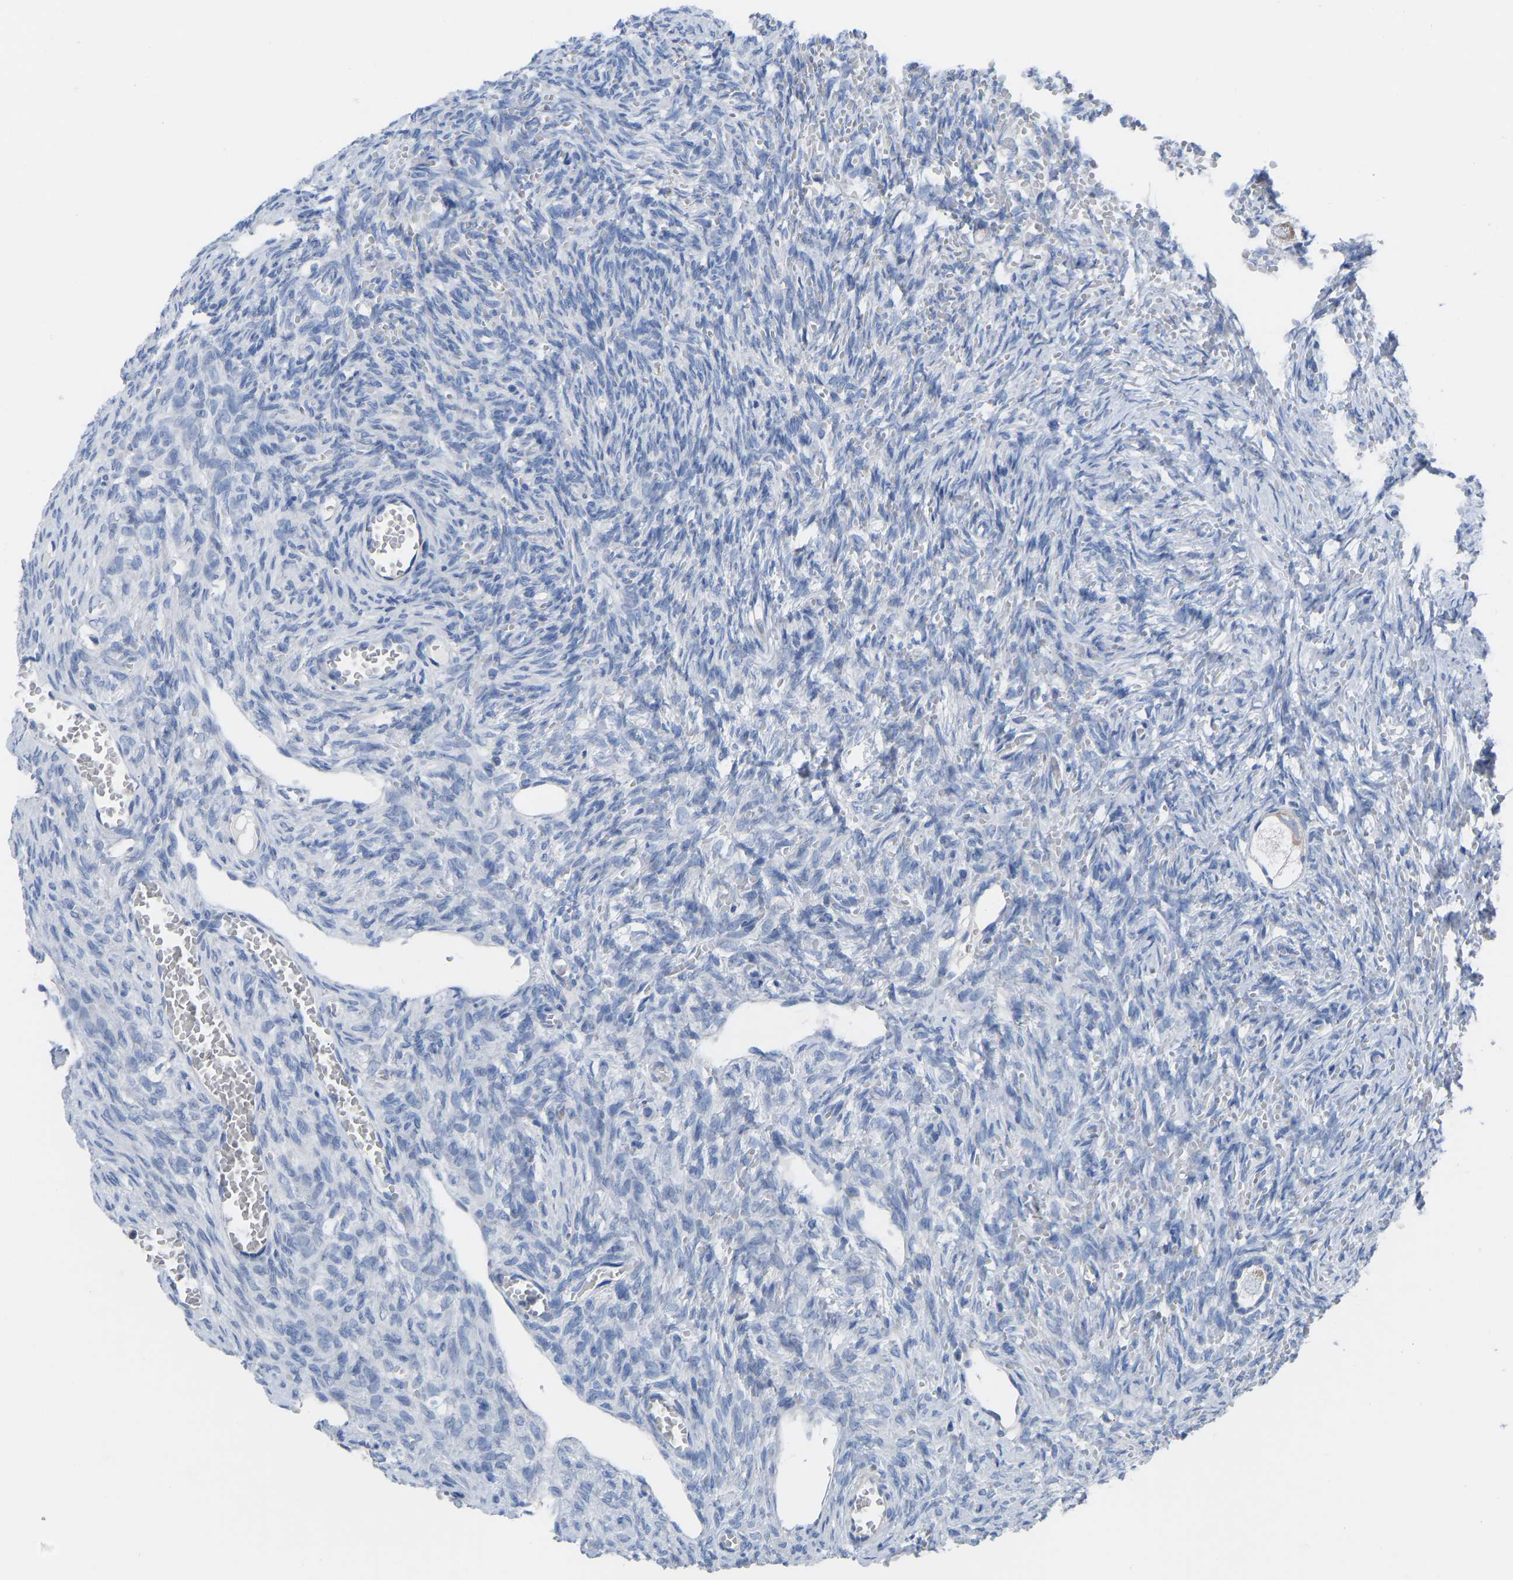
{"staining": {"intensity": "negative", "quantity": "none", "location": "none"}, "tissue": "ovary", "cell_type": "Follicle cells", "image_type": "normal", "snomed": [{"axis": "morphology", "description": "Normal tissue, NOS"}, {"axis": "topography", "description": "Ovary"}], "caption": "IHC photomicrograph of normal ovary stained for a protein (brown), which demonstrates no staining in follicle cells. (DAB IHC visualized using brightfield microscopy, high magnification).", "gene": "OLIG2", "patient": {"sex": "female", "age": 27}}